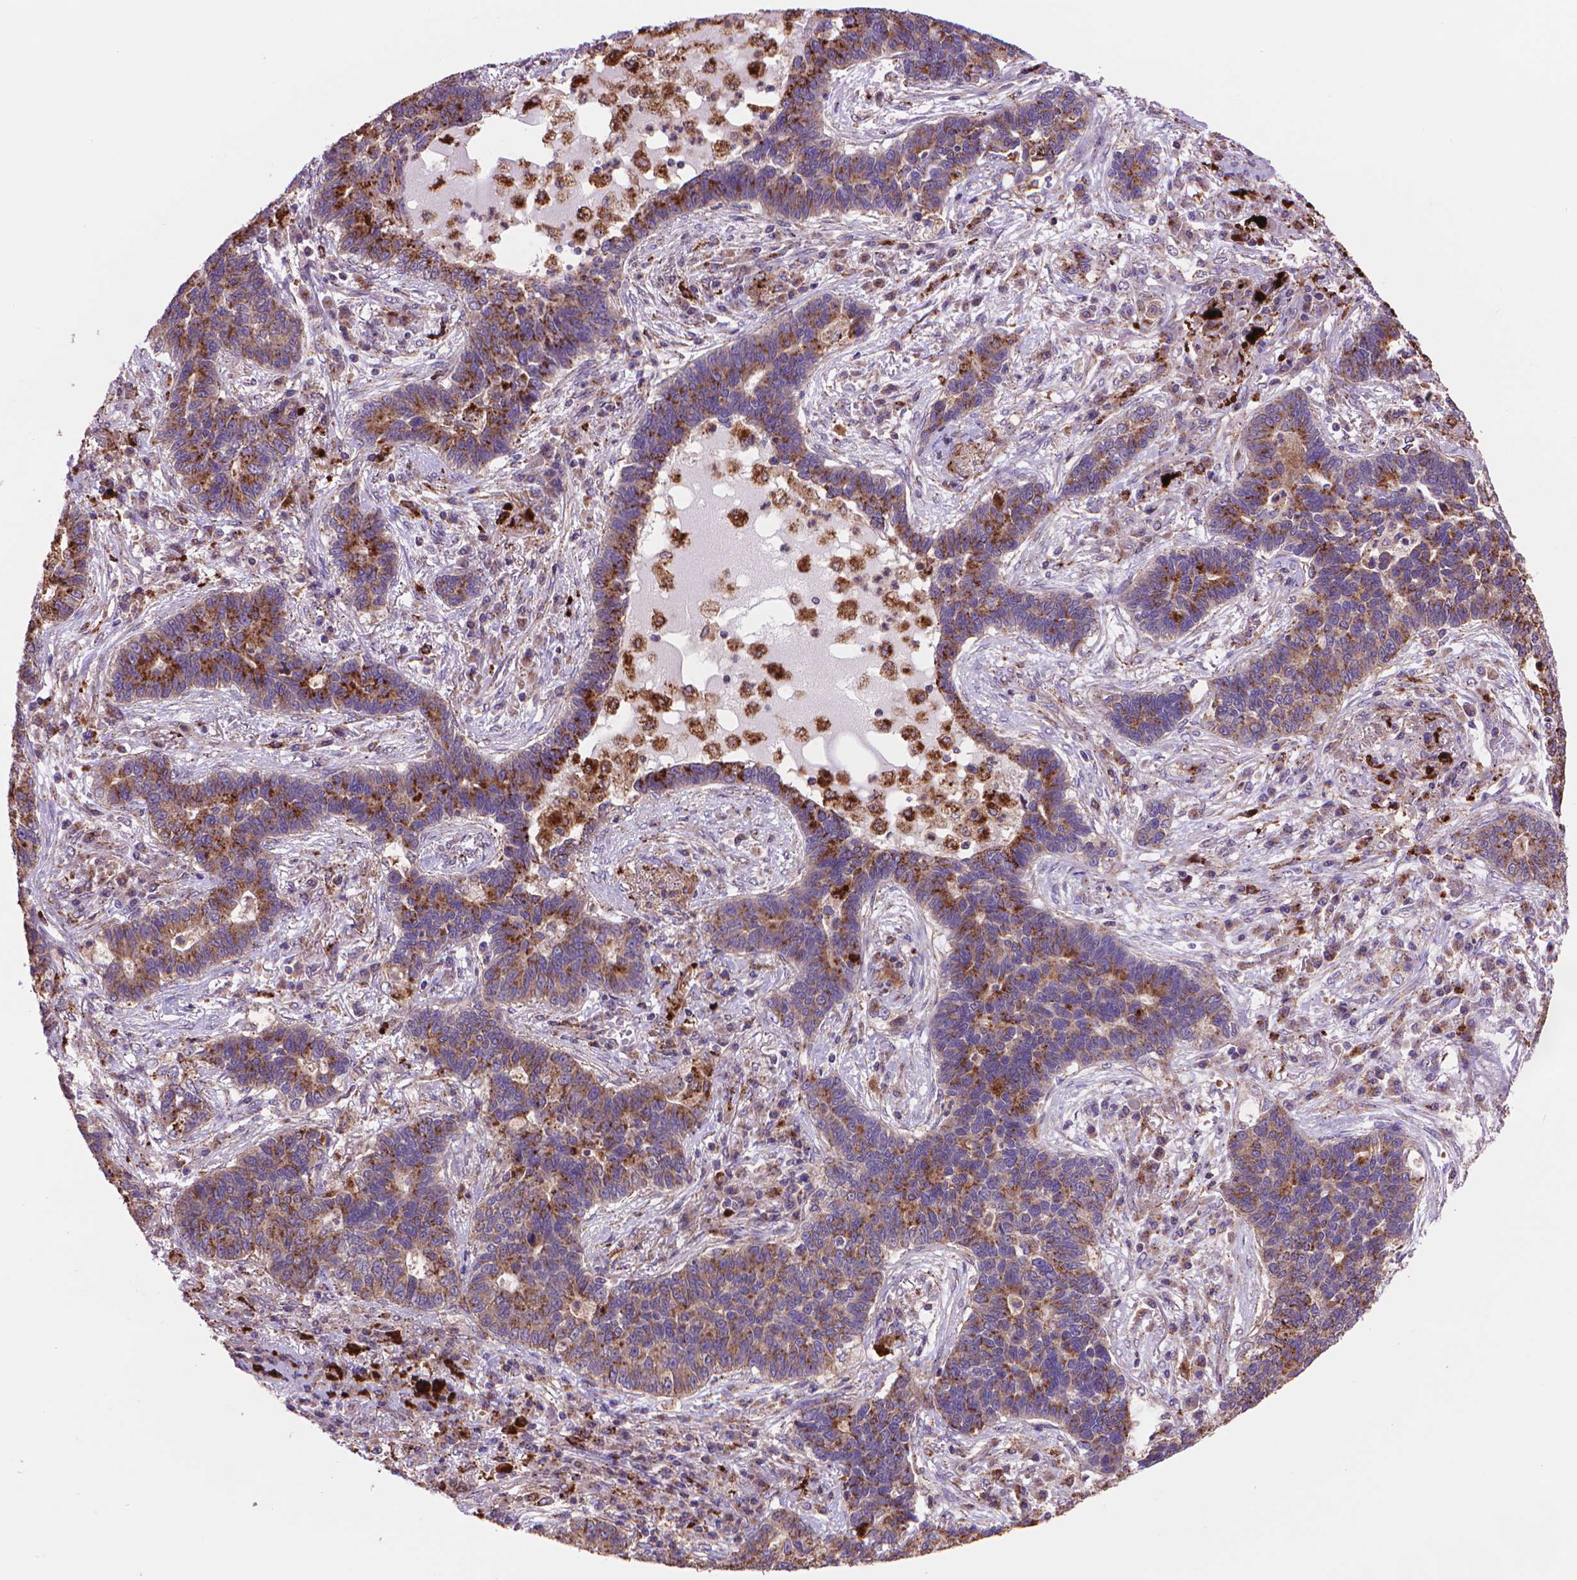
{"staining": {"intensity": "strong", "quantity": ">75%", "location": "cytoplasmic/membranous"}, "tissue": "lung cancer", "cell_type": "Tumor cells", "image_type": "cancer", "snomed": [{"axis": "morphology", "description": "Adenocarcinoma, NOS"}, {"axis": "topography", "description": "Lung"}], "caption": "Strong cytoplasmic/membranous staining for a protein is seen in about >75% of tumor cells of lung cancer (adenocarcinoma) using immunohistochemistry (IHC).", "gene": "GLB1", "patient": {"sex": "female", "age": 57}}